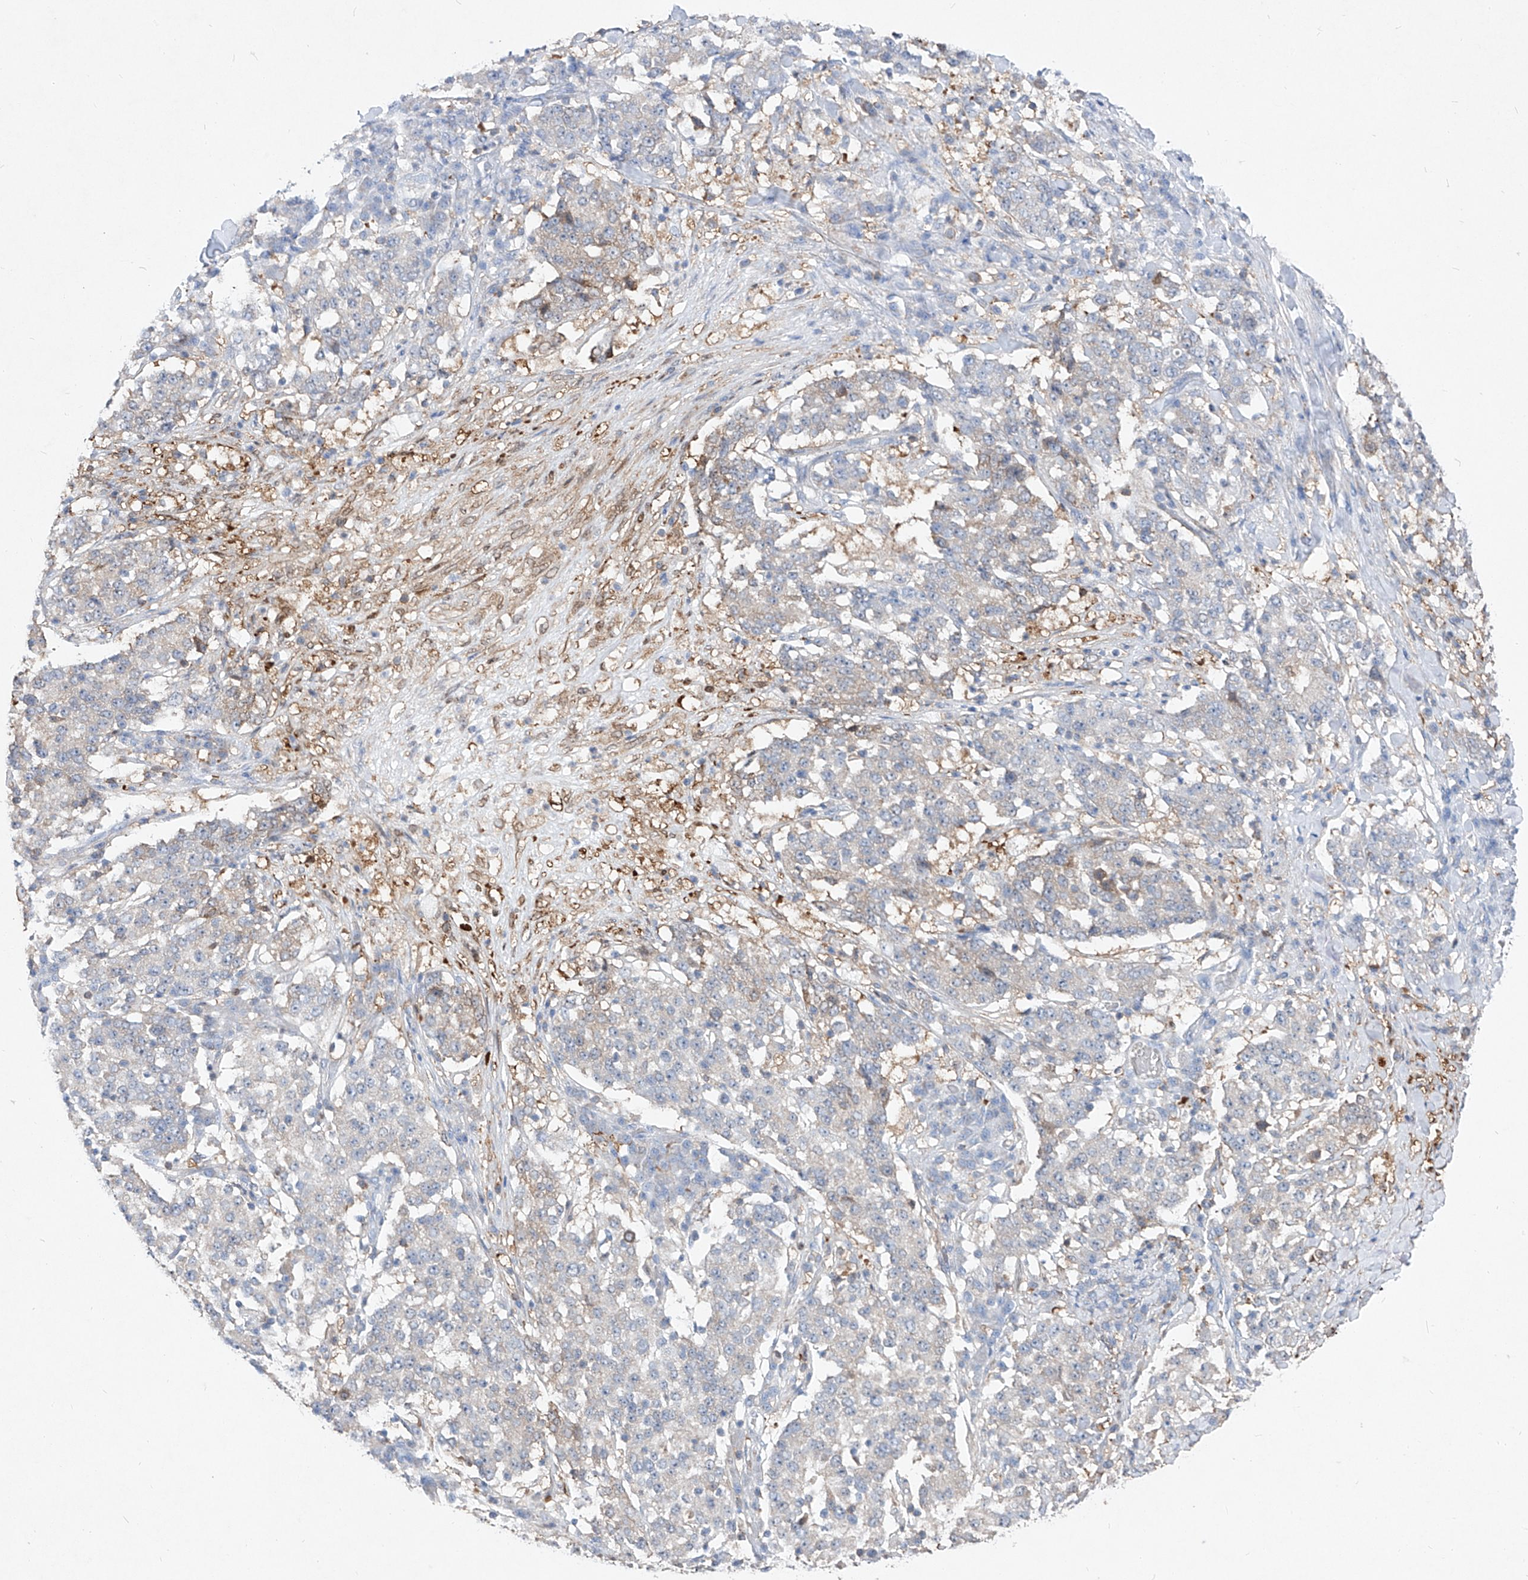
{"staining": {"intensity": "weak", "quantity": "<25%", "location": "cytoplasmic/membranous"}, "tissue": "stomach cancer", "cell_type": "Tumor cells", "image_type": "cancer", "snomed": [{"axis": "morphology", "description": "Adenocarcinoma, NOS"}, {"axis": "topography", "description": "Stomach"}], "caption": "This photomicrograph is of stomach cancer (adenocarcinoma) stained with immunohistochemistry to label a protein in brown with the nuclei are counter-stained blue. There is no staining in tumor cells.", "gene": "UFL1", "patient": {"sex": "male", "age": 59}}